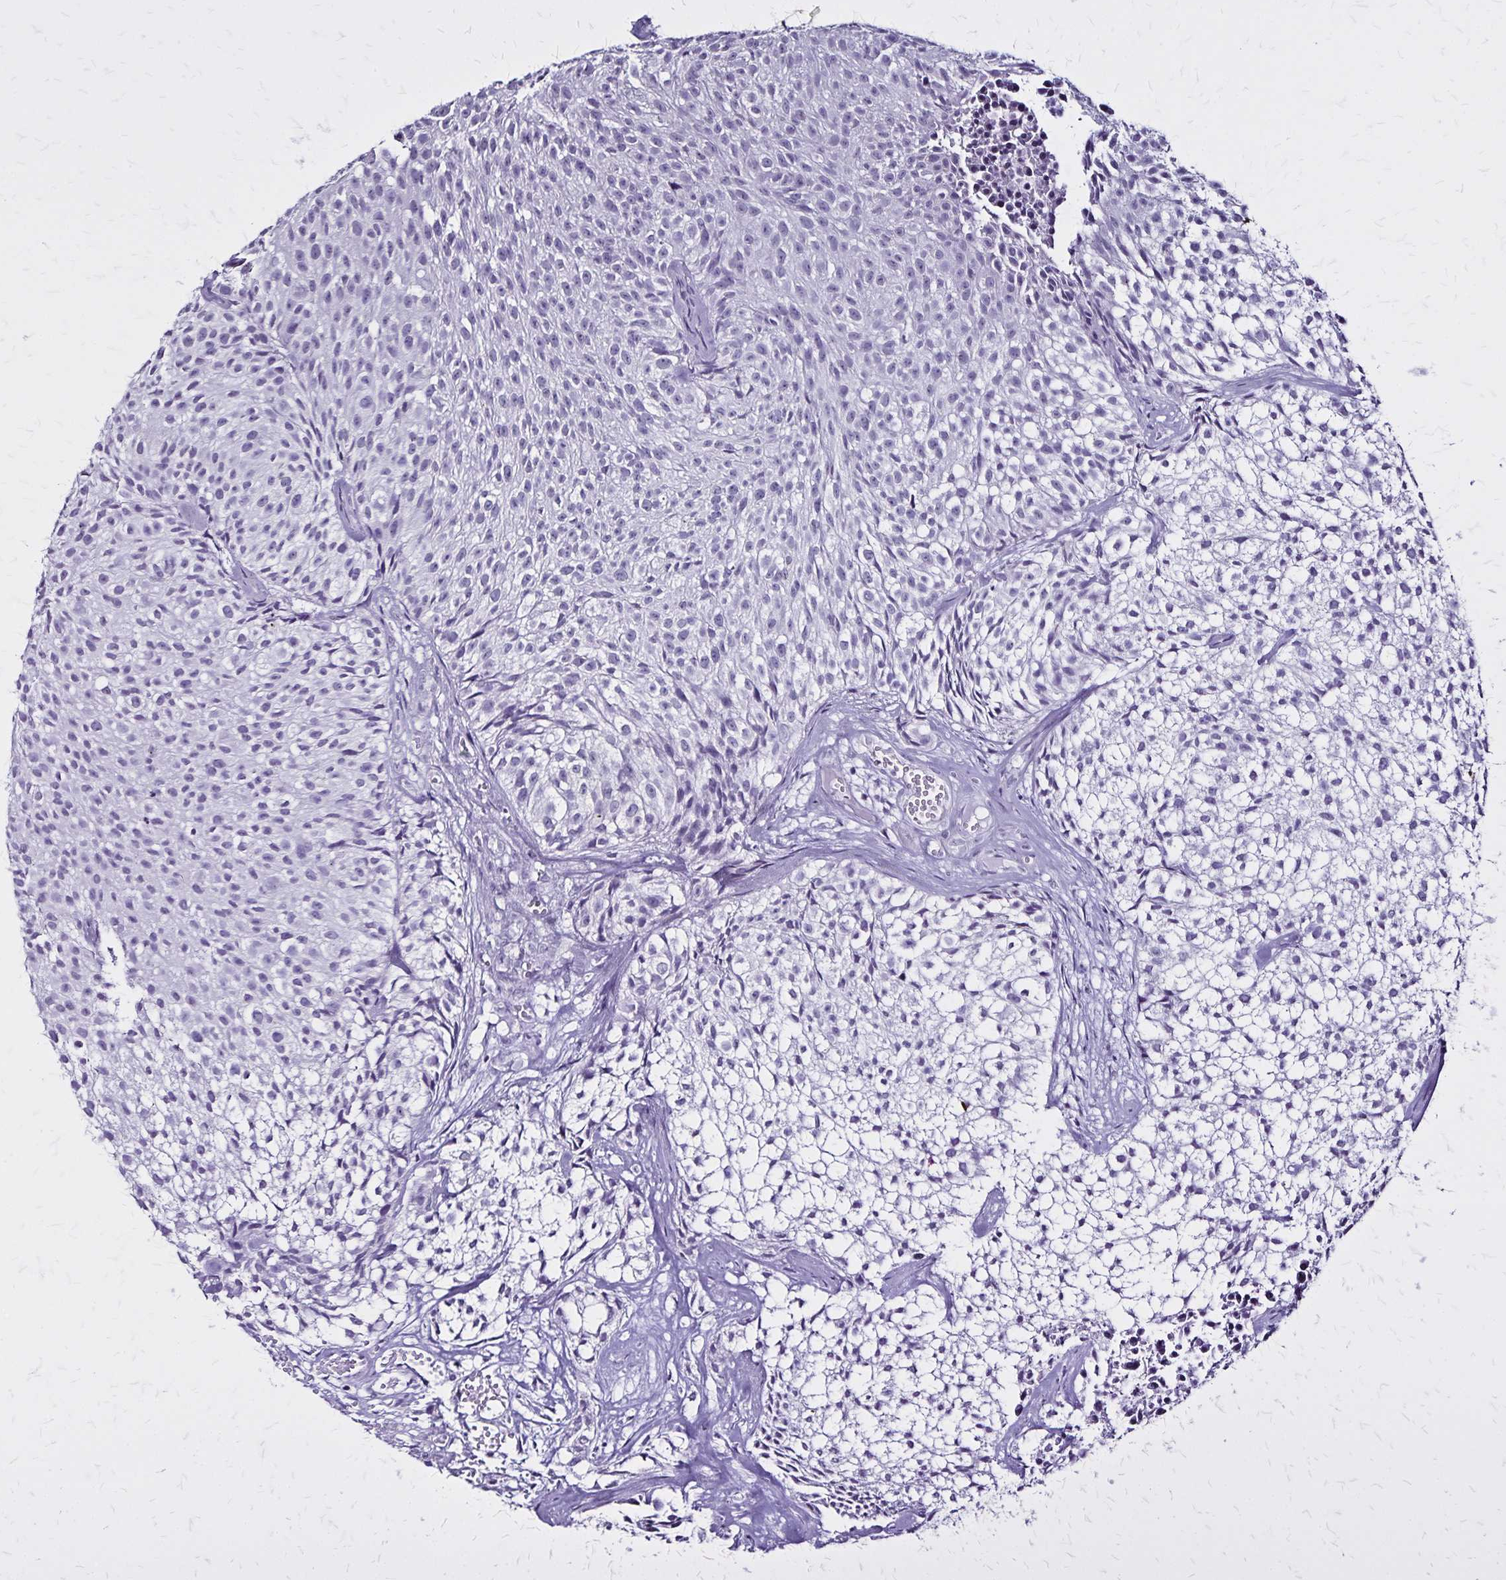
{"staining": {"intensity": "negative", "quantity": "none", "location": "none"}, "tissue": "urothelial cancer", "cell_type": "Tumor cells", "image_type": "cancer", "snomed": [{"axis": "morphology", "description": "Urothelial carcinoma, Low grade"}, {"axis": "topography", "description": "Urinary bladder"}], "caption": "DAB immunohistochemical staining of urothelial carcinoma (low-grade) demonstrates no significant staining in tumor cells.", "gene": "KRT2", "patient": {"sex": "male", "age": 70}}